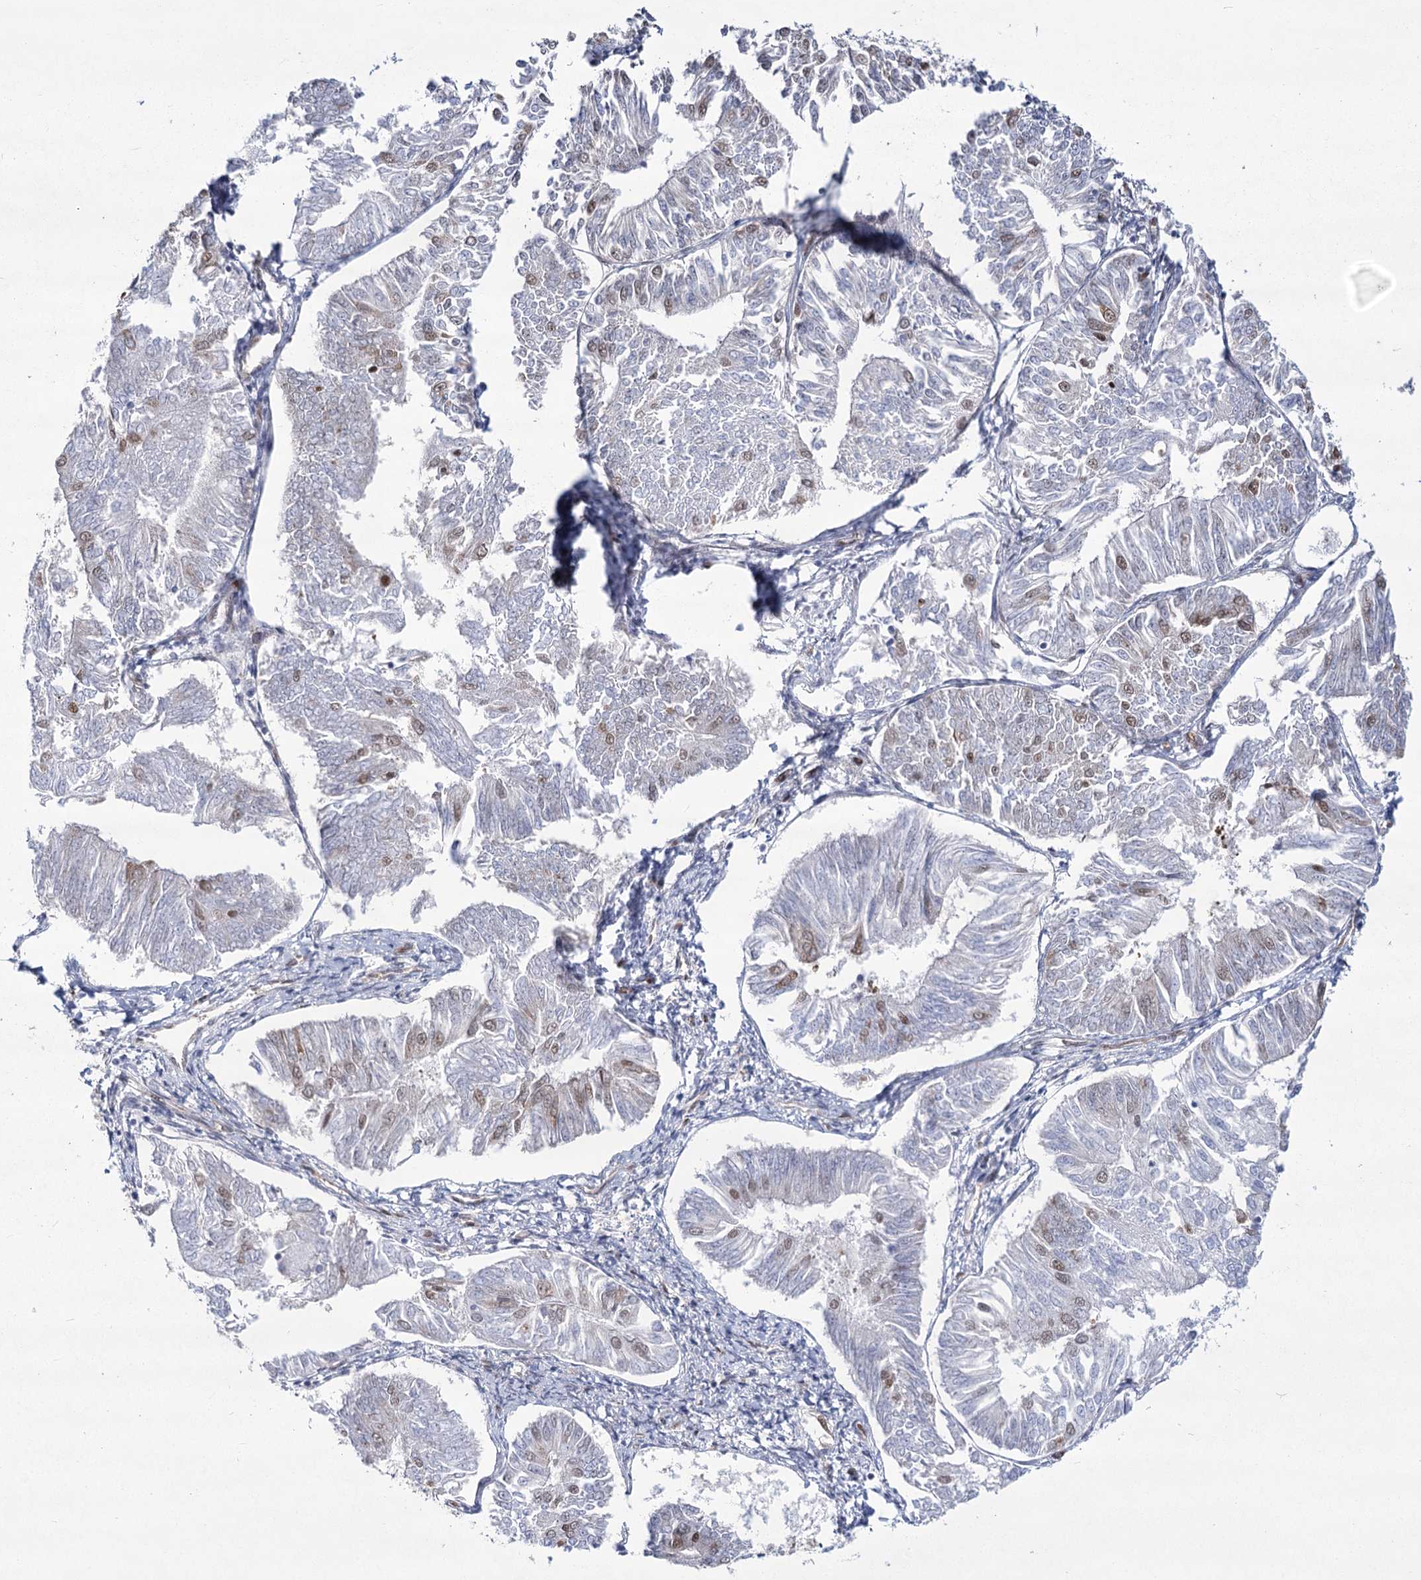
{"staining": {"intensity": "moderate", "quantity": "<25%", "location": "nuclear"}, "tissue": "endometrial cancer", "cell_type": "Tumor cells", "image_type": "cancer", "snomed": [{"axis": "morphology", "description": "Adenocarcinoma, NOS"}, {"axis": "topography", "description": "Endometrium"}], "caption": "Moderate nuclear expression for a protein is present in approximately <25% of tumor cells of endometrial adenocarcinoma using IHC.", "gene": "YBX3", "patient": {"sex": "female", "age": 58}}